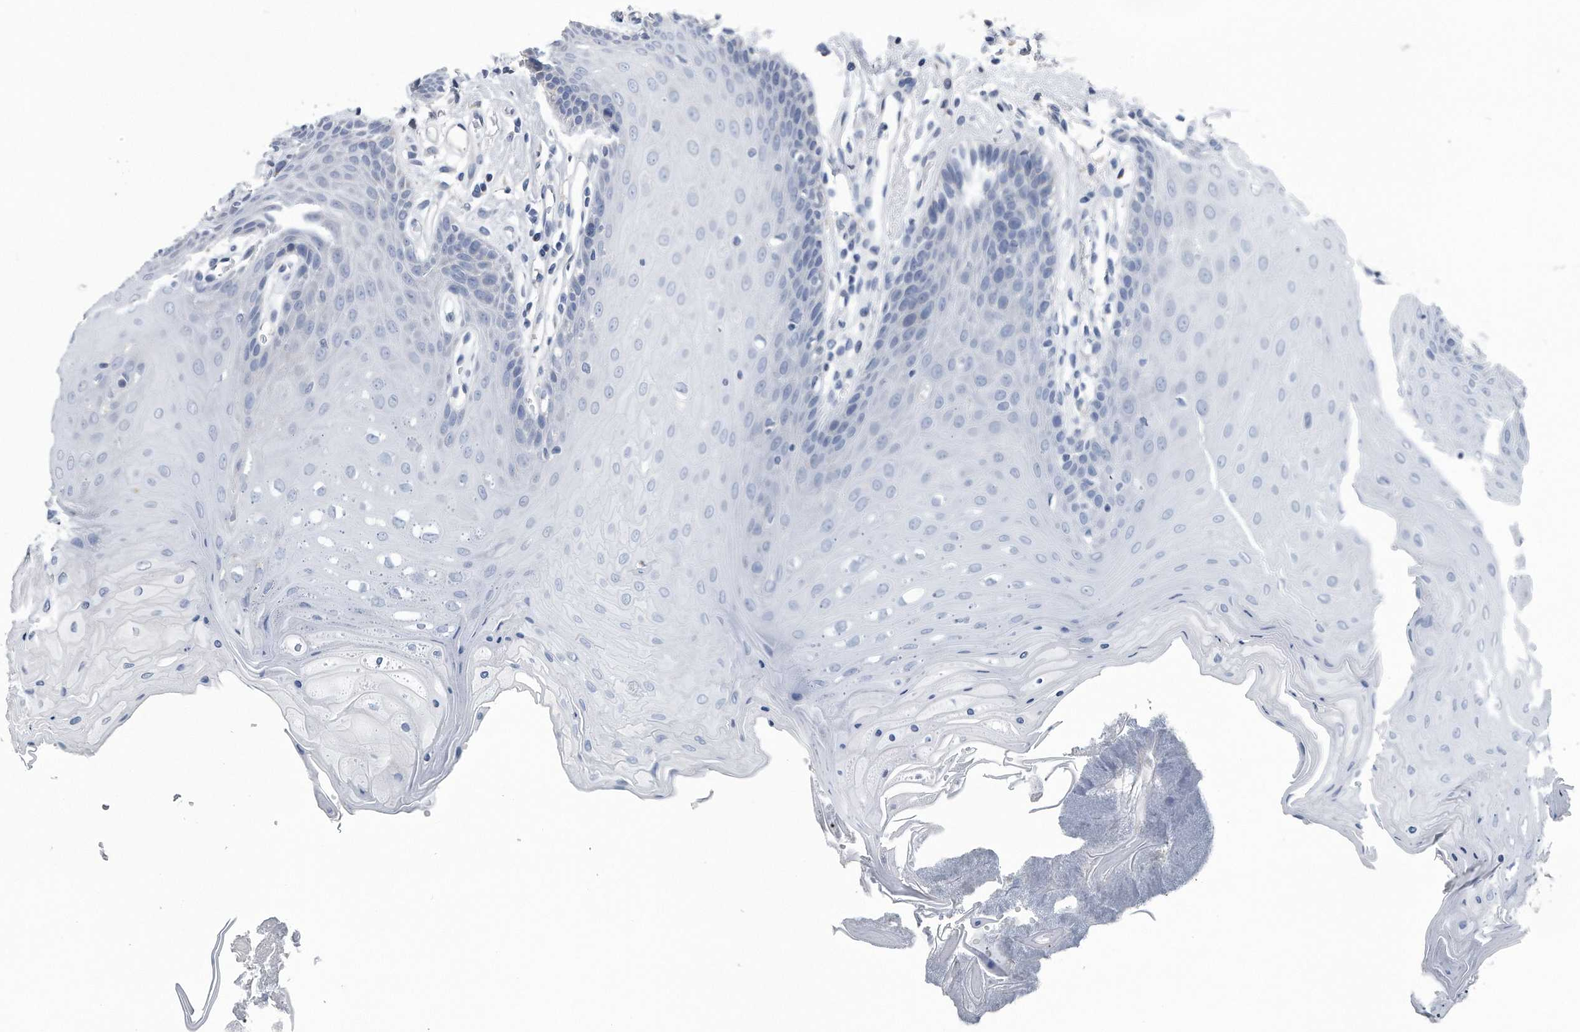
{"staining": {"intensity": "negative", "quantity": "none", "location": "none"}, "tissue": "oral mucosa", "cell_type": "Squamous epithelial cells", "image_type": "normal", "snomed": [{"axis": "morphology", "description": "Normal tissue, NOS"}, {"axis": "morphology", "description": "Squamous cell carcinoma, NOS"}, {"axis": "topography", "description": "Skeletal muscle"}, {"axis": "topography", "description": "Oral tissue"}, {"axis": "topography", "description": "Salivary gland"}, {"axis": "topography", "description": "Head-Neck"}], "caption": "Immunohistochemistry image of normal oral mucosa: oral mucosa stained with DAB reveals no significant protein positivity in squamous epithelial cells.", "gene": "LYRM4", "patient": {"sex": "male", "age": 54}}